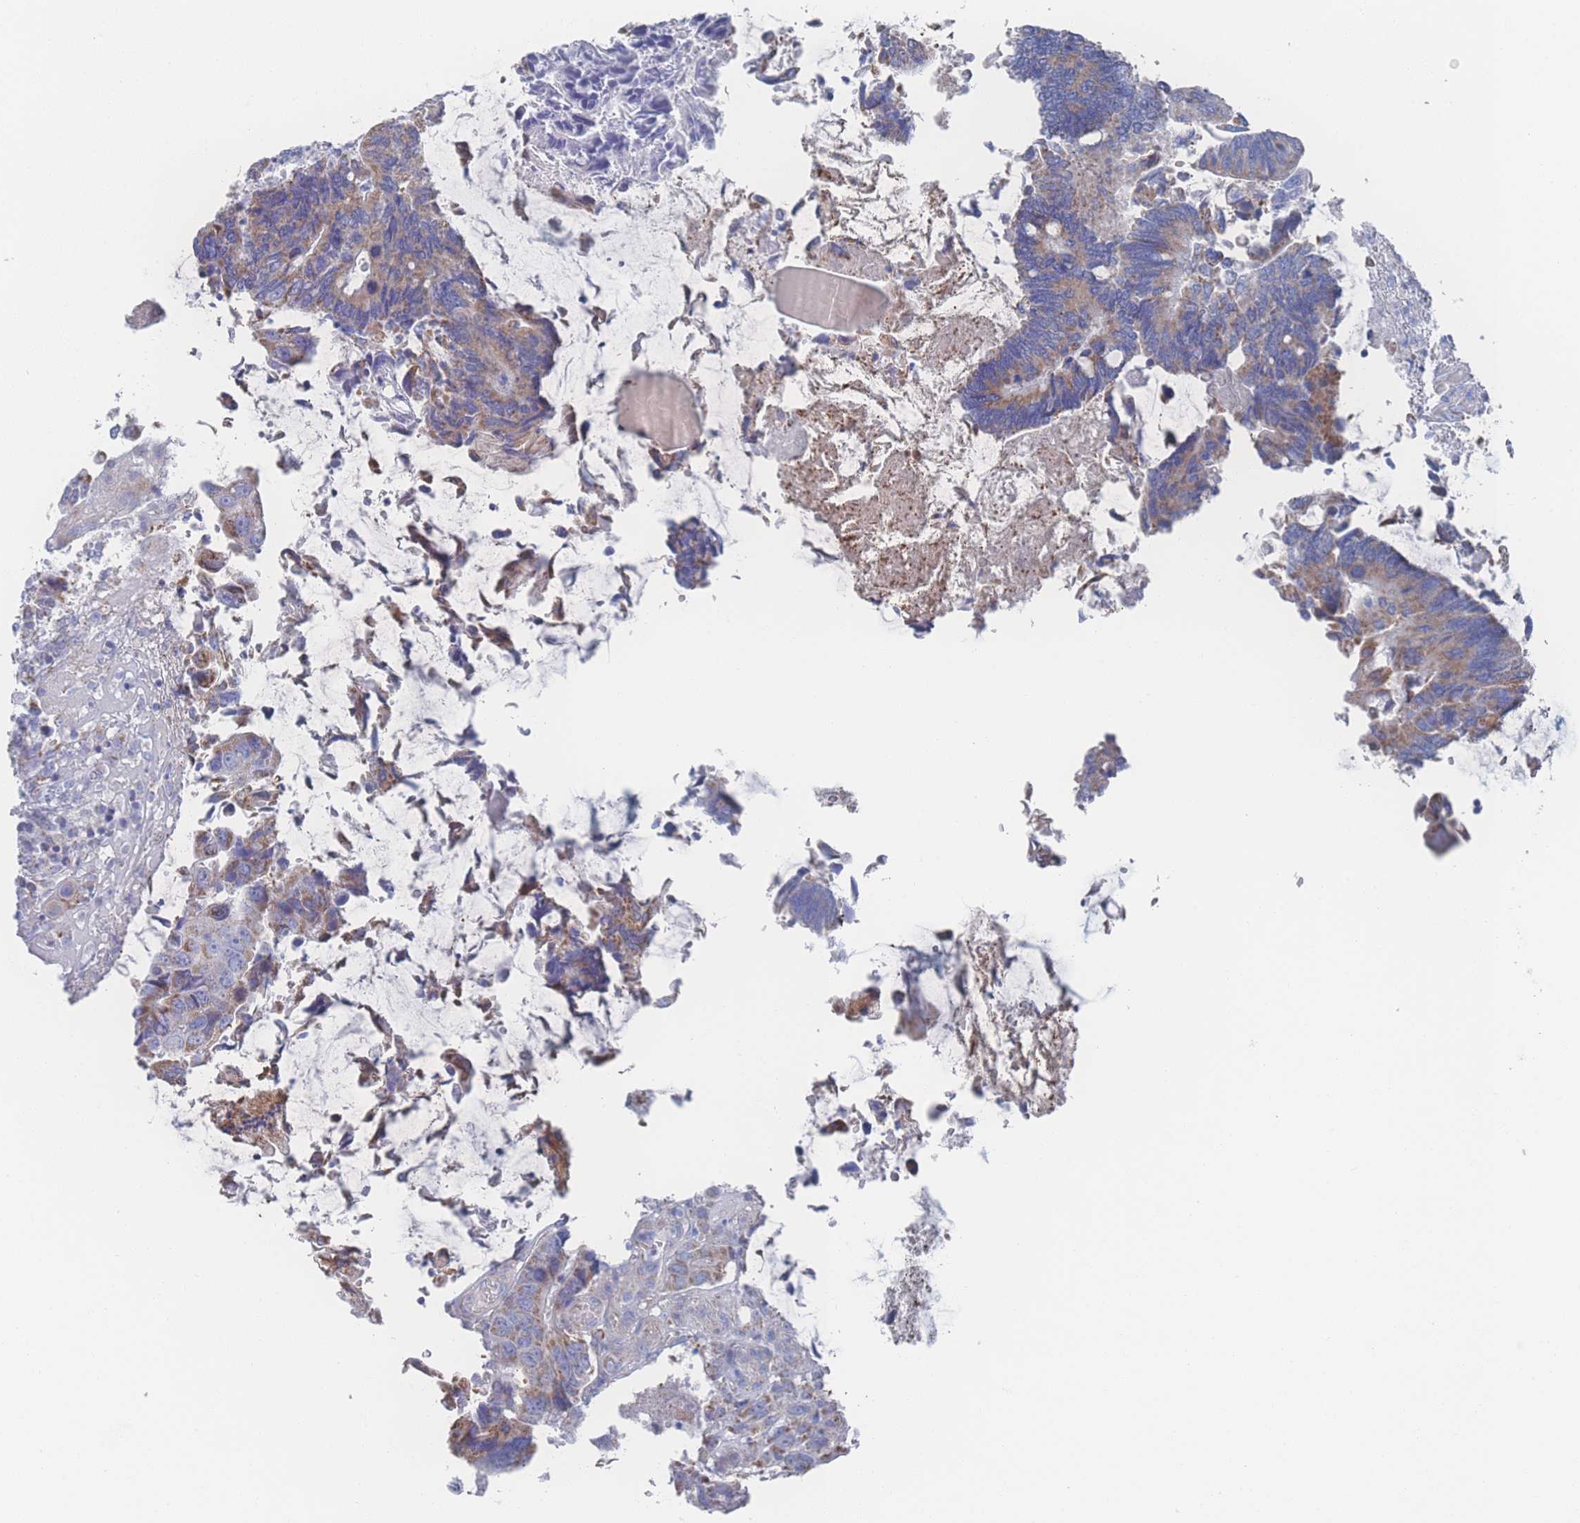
{"staining": {"intensity": "moderate", "quantity": "25%-75%", "location": "cytoplasmic/membranous"}, "tissue": "colorectal cancer", "cell_type": "Tumor cells", "image_type": "cancer", "snomed": [{"axis": "morphology", "description": "Adenocarcinoma, NOS"}, {"axis": "topography", "description": "Colon"}], "caption": "Colorectal cancer was stained to show a protein in brown. There is medium levels of moderate cytoplasmic/membranous expression in approximately 25%-75% of tumor cells.", "gene": "SNPH", "patient": {"sex": "male", "age": 87}}